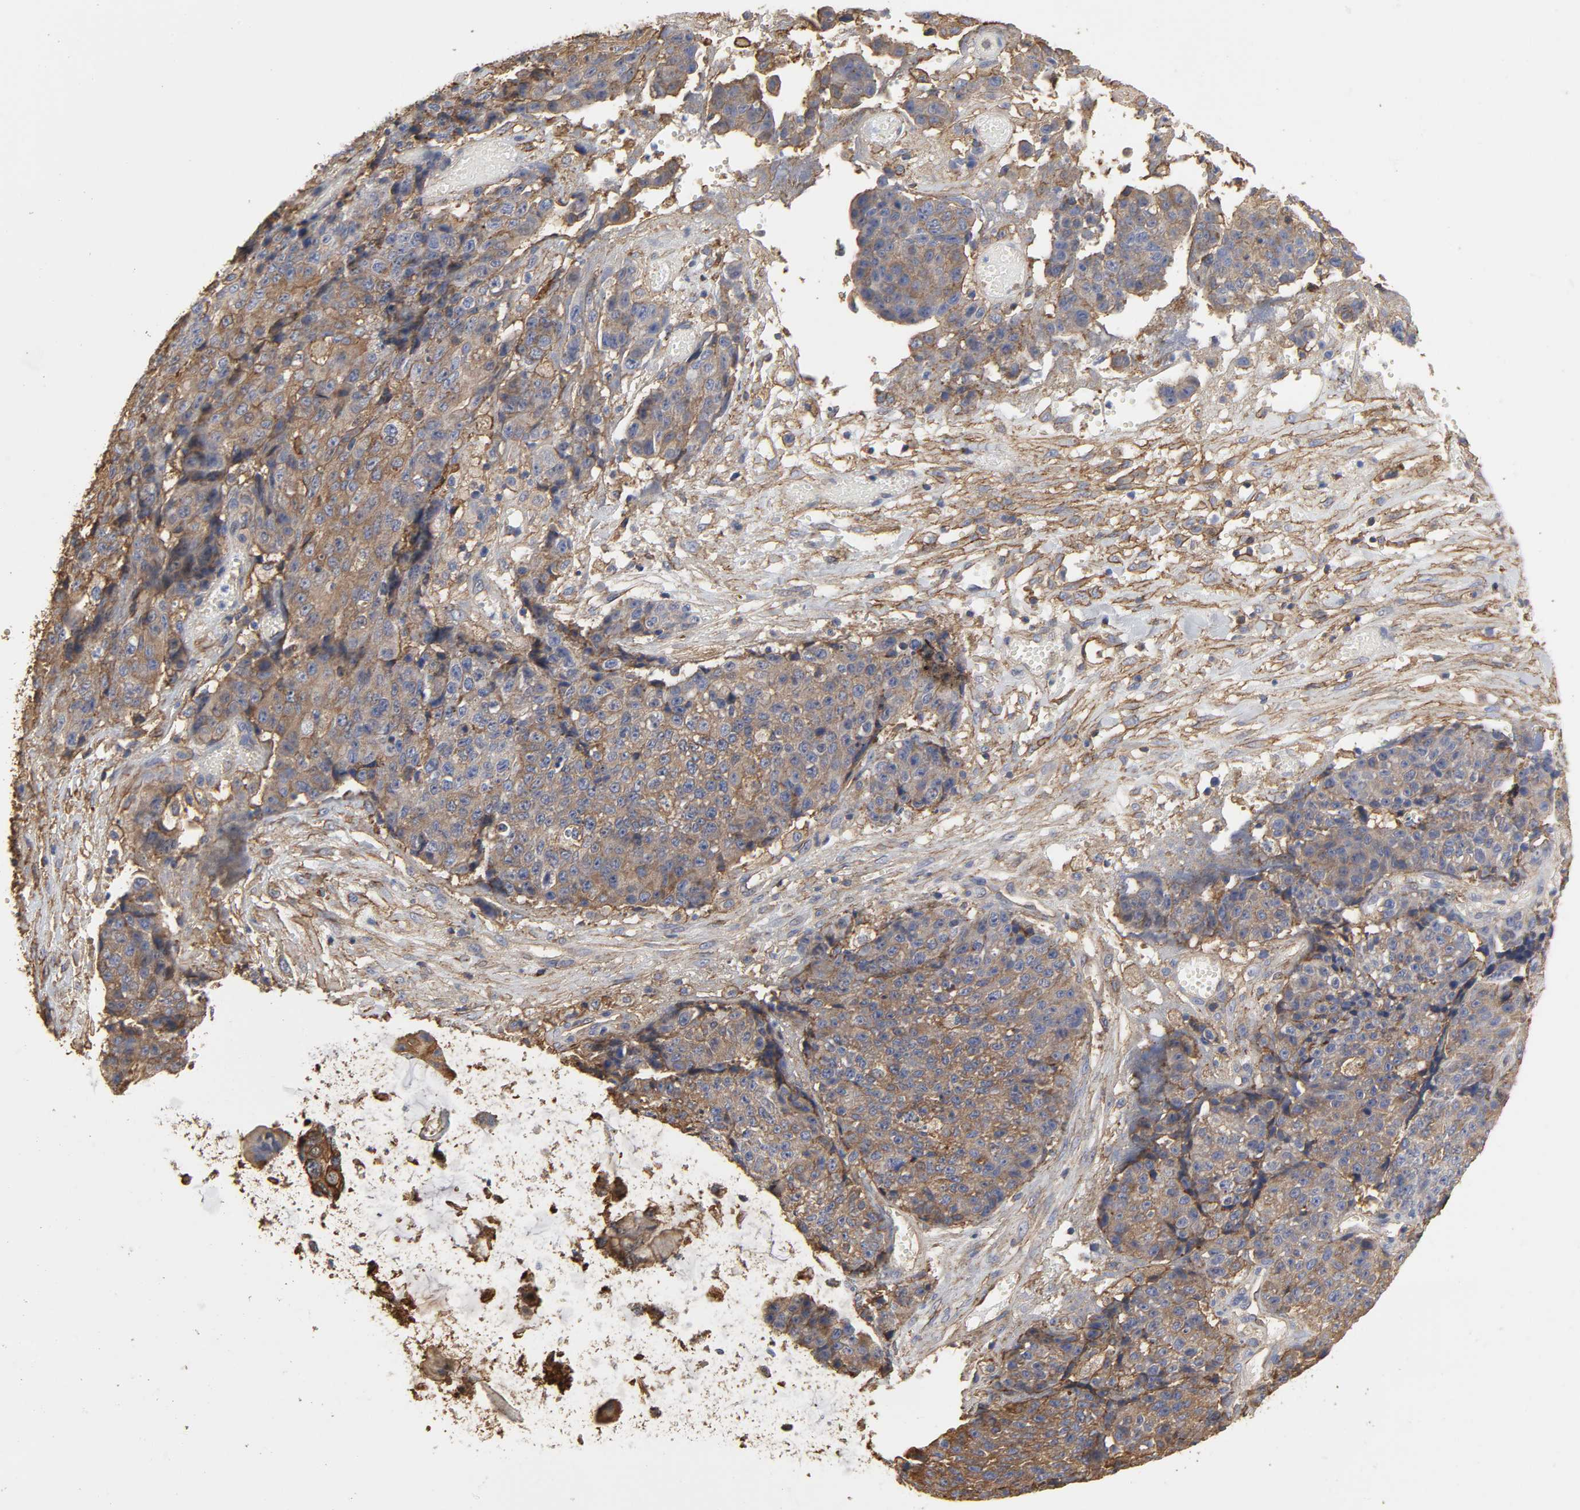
{"staining": {"intensity": "moderate", "quantity": ">75%", "location": "cytoplasmic/membranous"}, "tissue": "ovarian cancer", "cell_type": "Tumor cells", "image_type": "cancer", "snomed": [{"axis": "morphology", "description": "Carcinoma, endometroid"}, {"axis": "topography", "description": "Ovary"}], "caption": "Immunohistochemical staining of endometroid carcinoma (ovarian) shows moderate cytoplasmic/membranous protein staining in about >75% of tumor cells.", "gene": "ANXA2", "patient": {"sex": "female", "age": 42}}